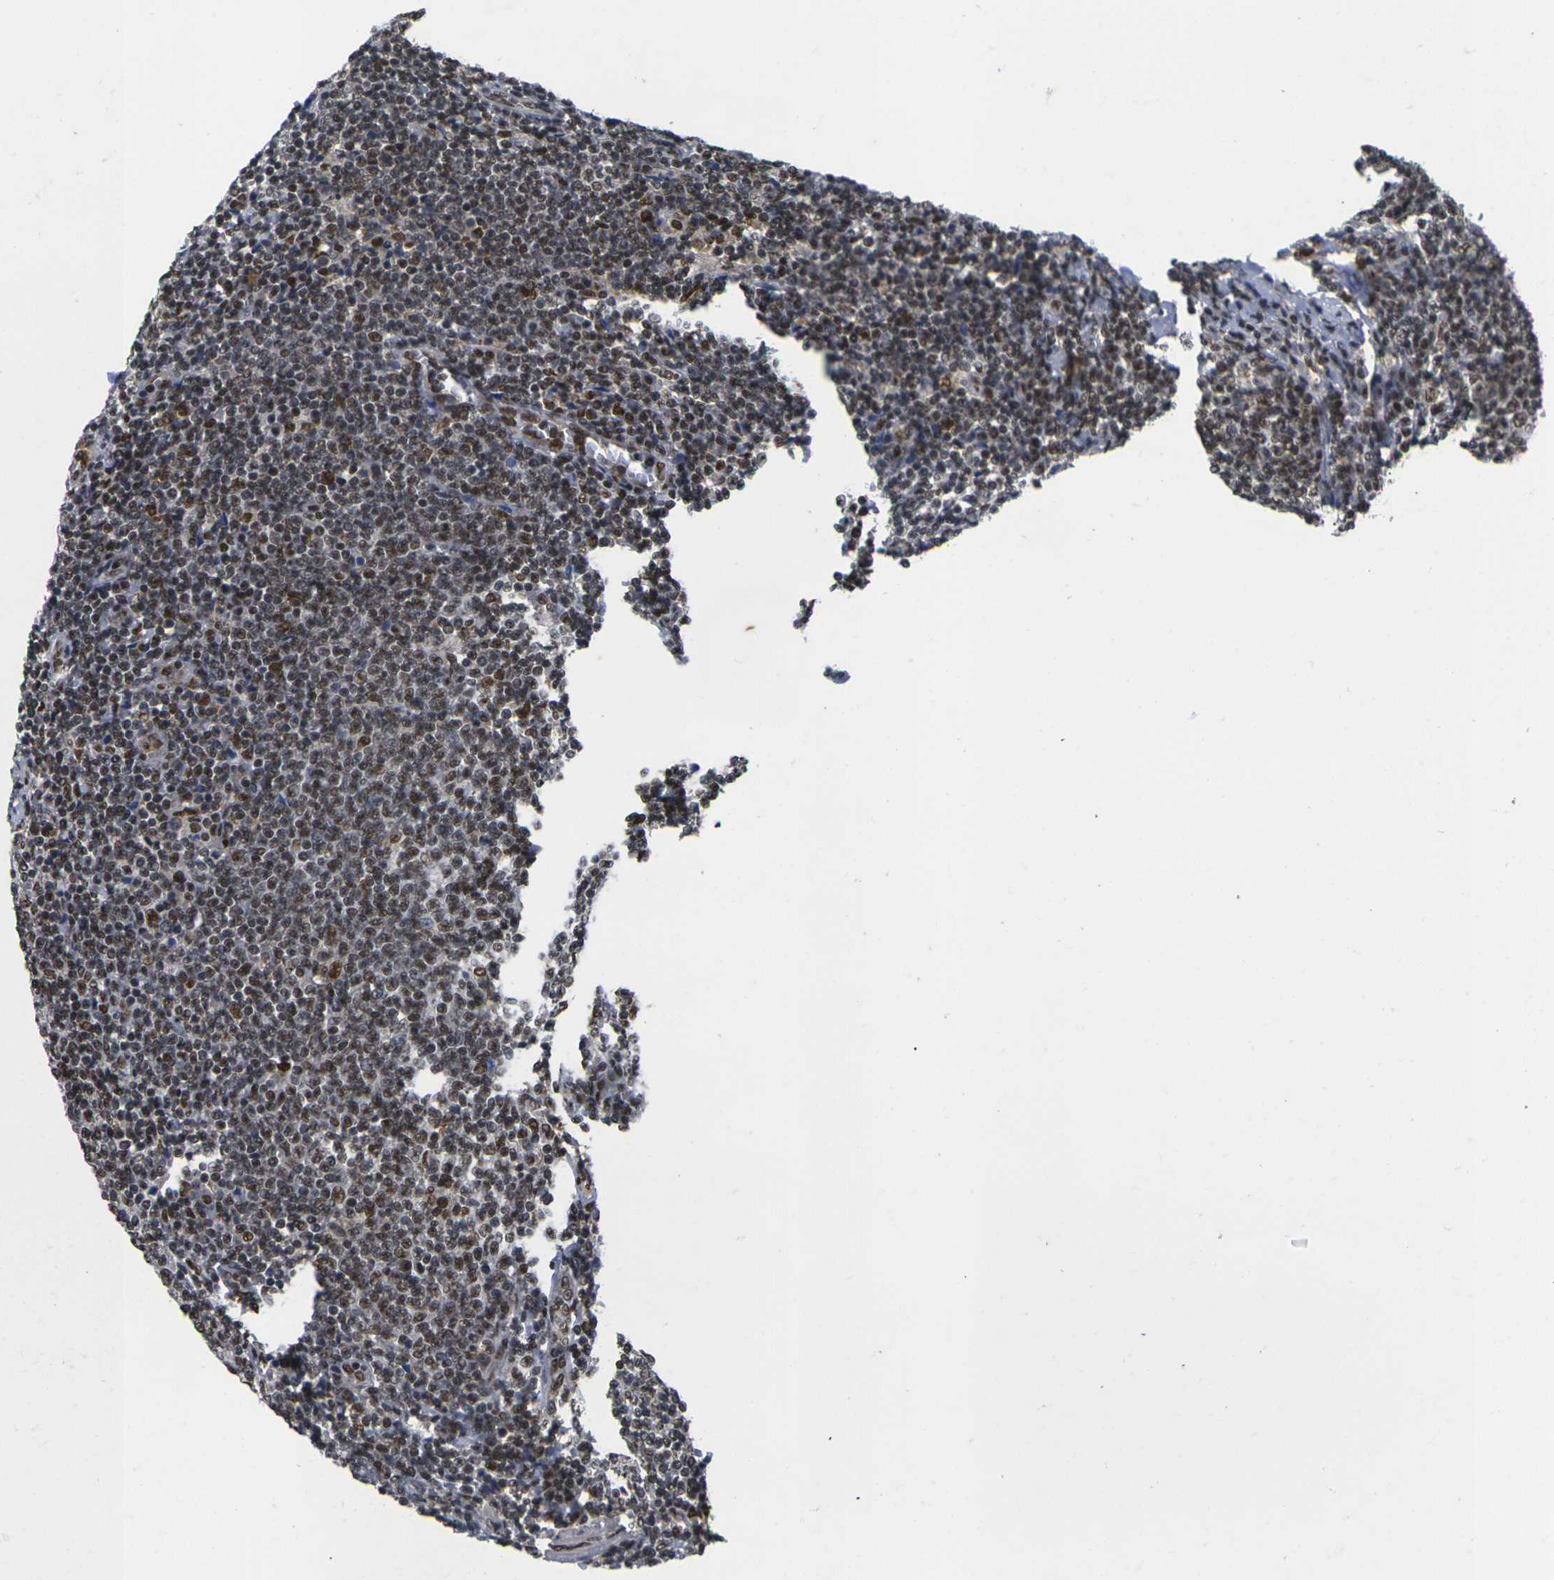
{"staining": {"intensity": "moderate", "quantity": "25%-75%", "location": "nuclear"}, "tissue": "lymphoma", "cell_type": "Tumor cells", "image_type": "cancer", "snomed": [{"axis": "morphology", "description": "Malignant lymphoma, non-Hodgkin's type, Low grade"}, {"axis": "topography", "description": "Lymph node"}], "caption": "Tumor cells show medium levels of moderate nuclear expression in approximately 25%-75% of cells in human lymphoma.", "gene": "GTF2E1", "patient": {"sex": "male", "age": 66}}